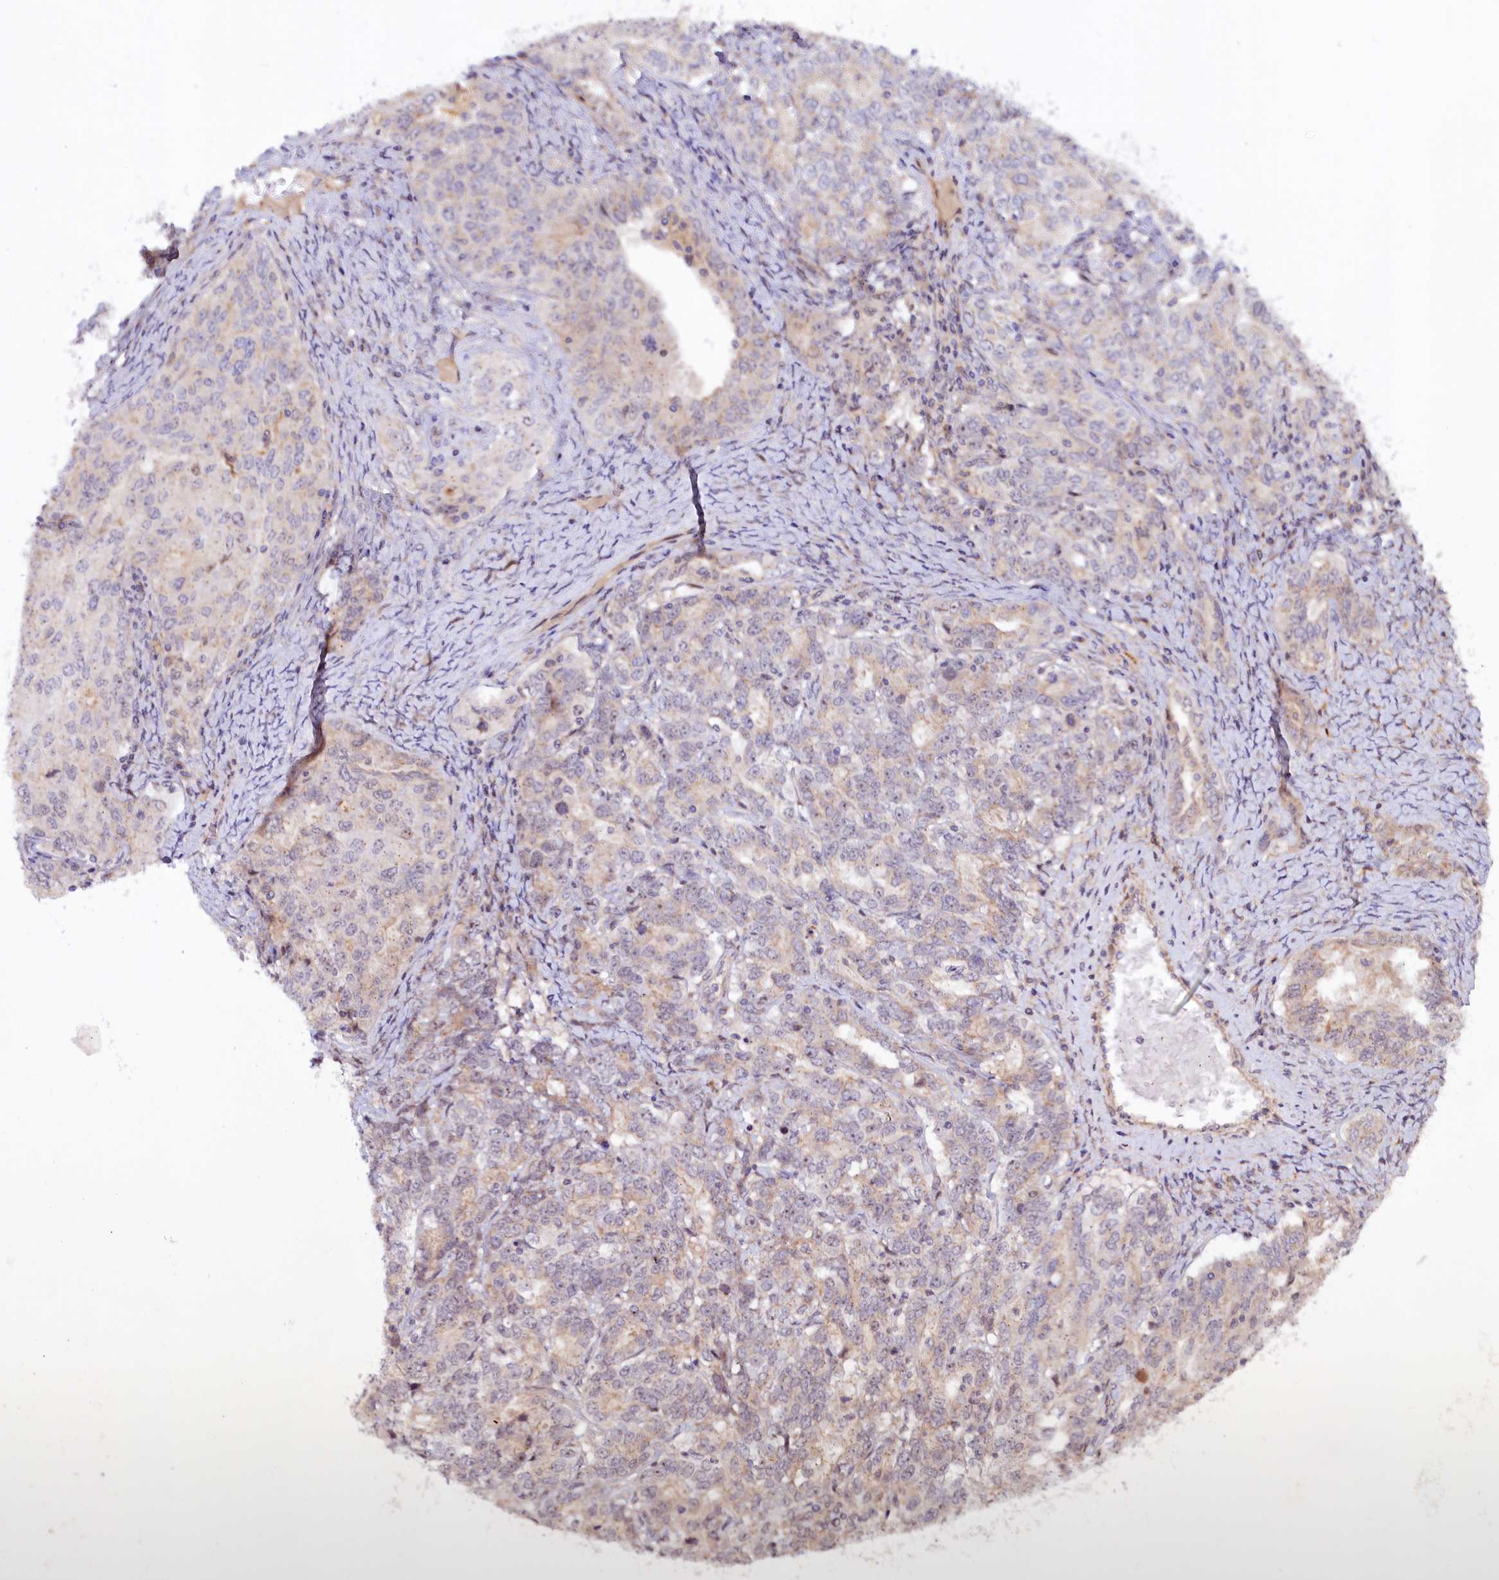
{"staining": {"intensity": "weak", "quantity": "<25%", "location": "cytoplasmic/membranous"}, "tissue": "ovarian cancer", "cell_type": "Tumor cells", "image_type": "cancer", "snomed": [{"axis": "morphology", "description": "Carcinoma, endometroid"}, {"axis": "topography", "description": "Ovary"}], "caption": "Protein analysis of ovarian cancer (endometroid carcinoma) shows no significant positivity in tumor cells. Nuclei are stained in blue.", "gene": "NEDD1", "patient": {"sex": "female", "age": 62}}